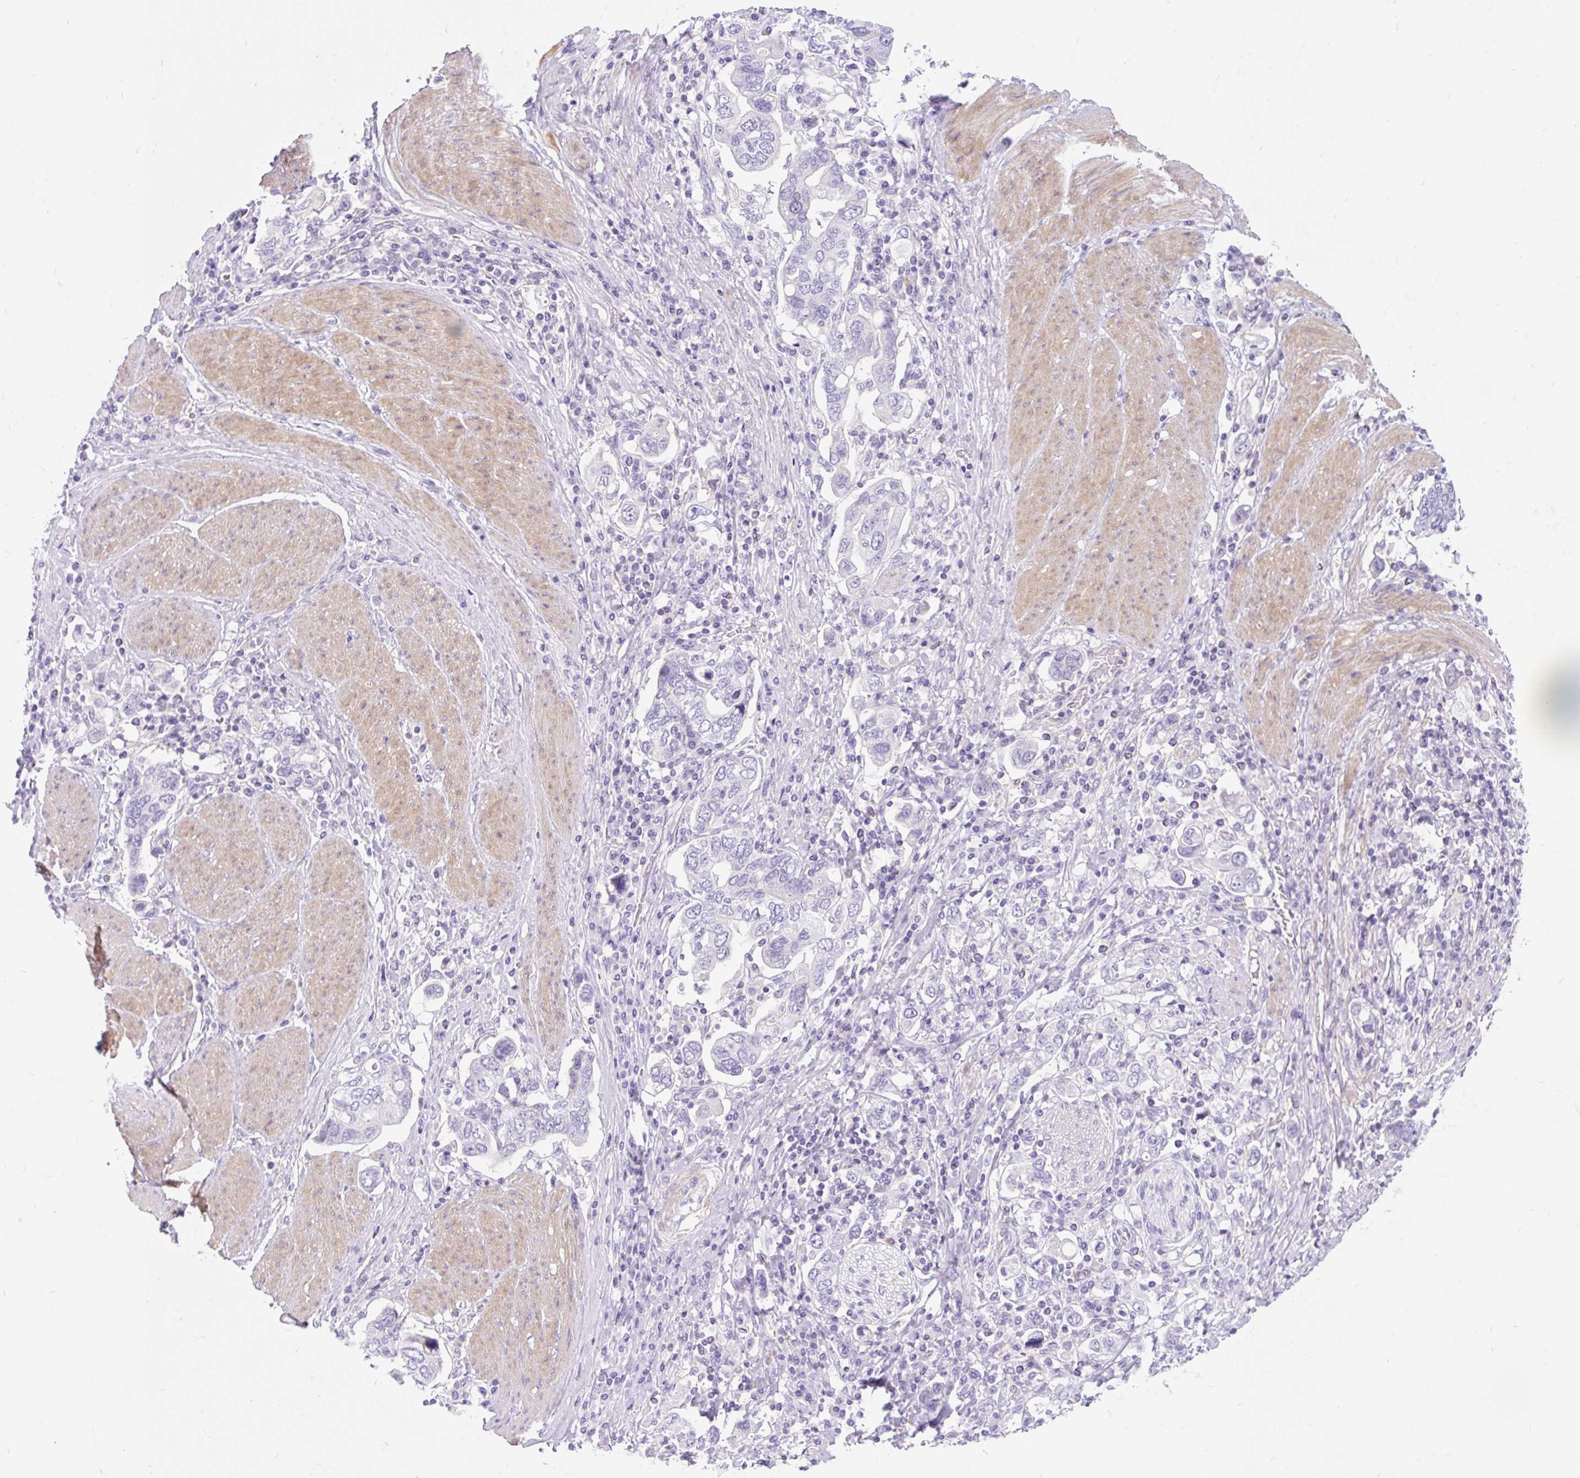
{"staining": {"intensity": "negative", "quantity": "none", "location": "none"}, "tissue": "stomach cancer", "cell_type": "Tumor cells", "image_type": "cancer", "snomed": [{"axis": "morphology", "description": "Adenocarcinoma, NOS"}, {"axis": "topography", "description": "Stomach, upper"}, {"axis": "topography", "description": "Stomach"}], "caption": "The micrograph reveals no staining of tumor cells in stomach cancer (adenocarcinoma).", "gene": "SLC28A1", "patient": {"sex": "male", "age": 62}}